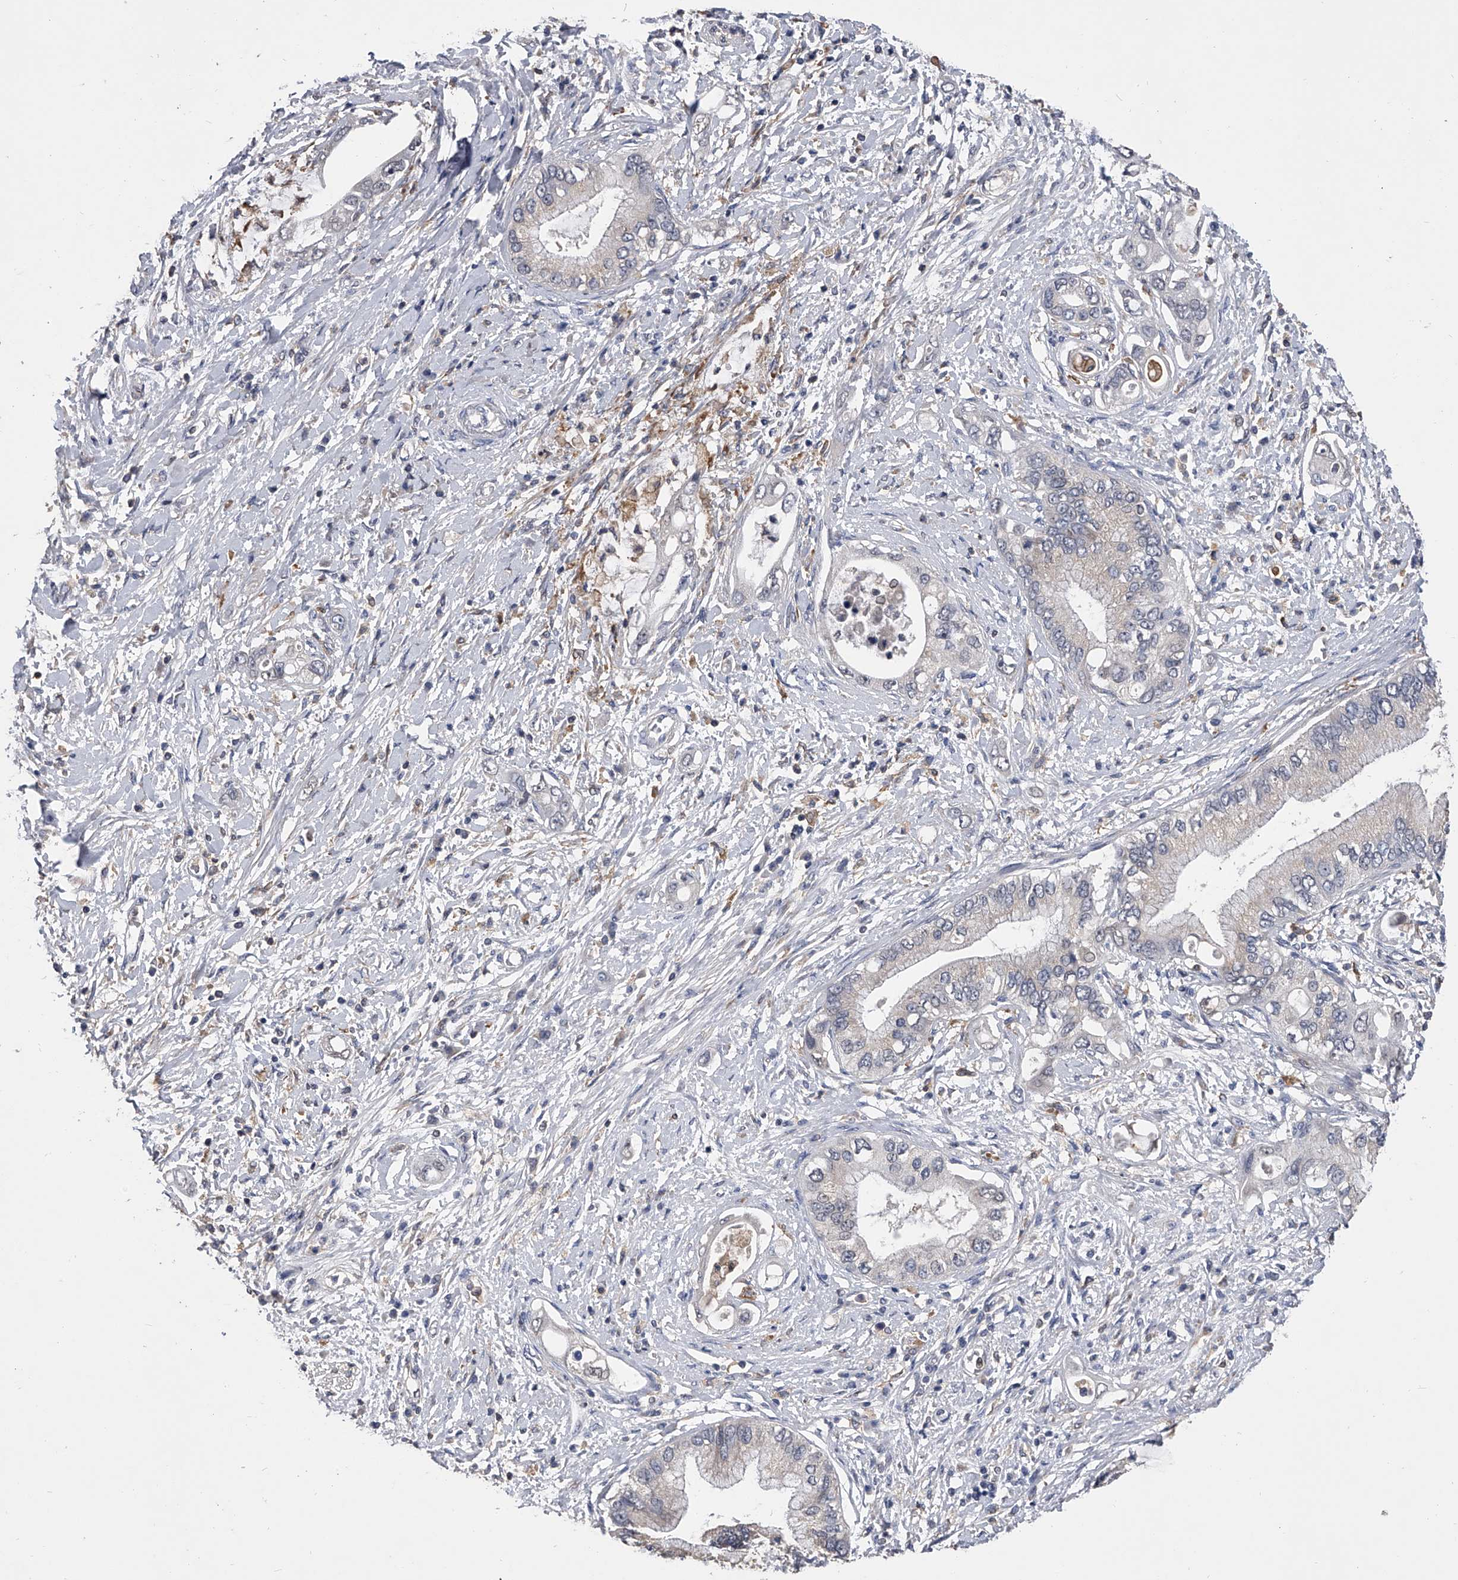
{"staining": {"intensity": "negative", "quantity": "none", "location": "none"}, "tissue": "pancreatic cancer", "cell_type": "Tumor cells", "image_type": "cancer", "snomed": [{"axis": "morphology", "description": "Inflammation, NOS"}, {"axis": "morphology", "description": "Adenocarcinoma, NOS"}, {"axis": "topography", "description": "Pancreas"}], "caption": "There is no significant positivity in tumor cells of pancreatic cancer (adenocarcinoma).", "gene": "MAP4K3", "patient": {"sex": "female", "age": 56}}